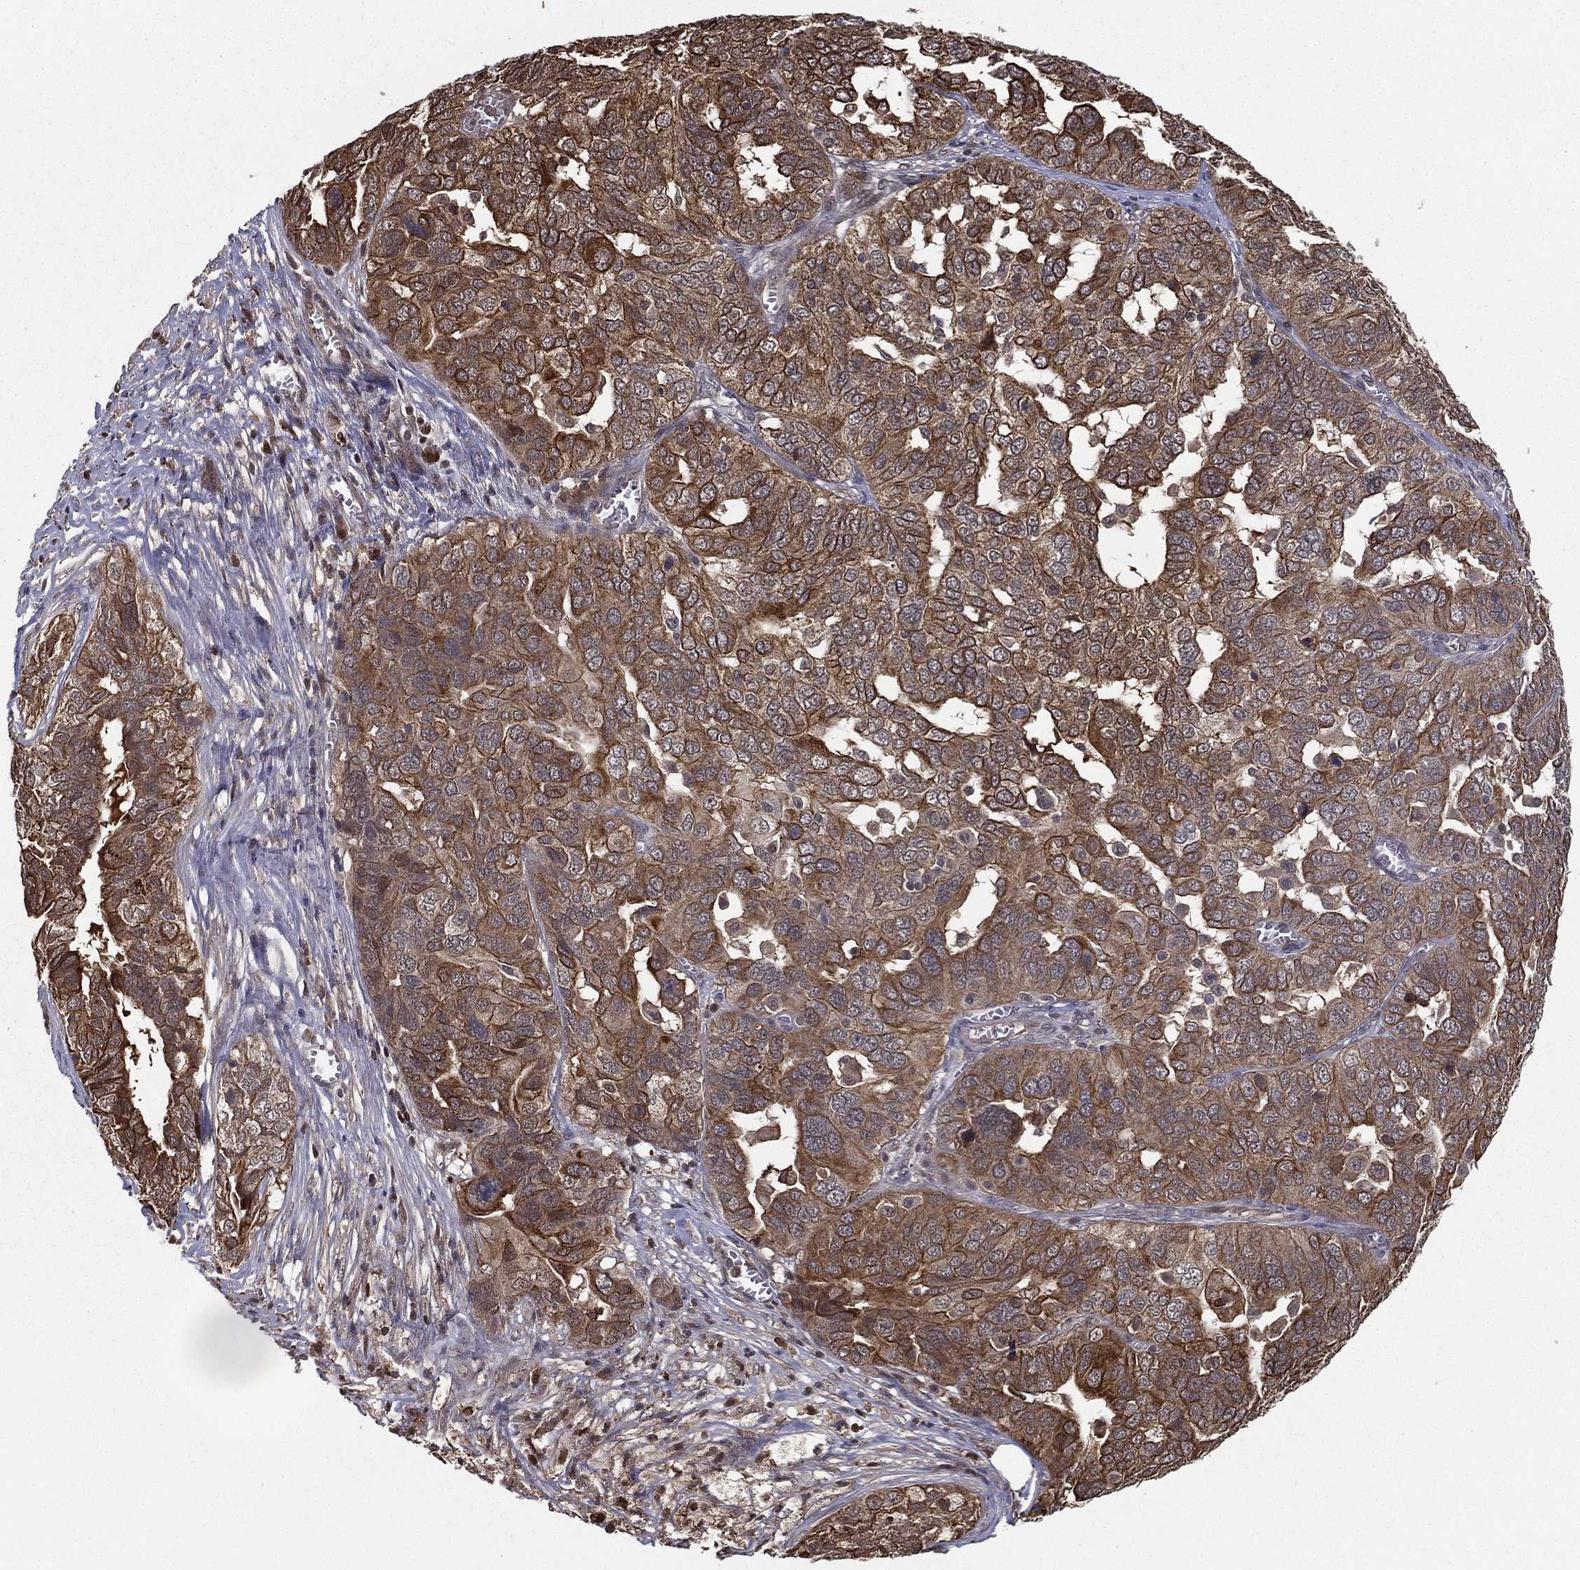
{"staining": {"intensity": "moderate", "quantity": ">75%", "location": "cytoplasmic/membranous"}, "tissue": "ovarian cancer", "cell_type": "Tumor cells", "image_type": "cancer", "snomed": [{"axis": "morphology", "description": "Carcinoma, endometroid"}, {"axis": "topography", "description": "Soft tissue"}, {"axis": "topography", "description": "Ovary"}], "caption": "A brown stain labels moderate cytoplasmic/membranous positivity of a protein in human endometroid carcinoma (ovarian) tumor cells. (Brightfield microscopy of DAB IHC at high magnification).", "gene": "SLC6A6", "patient": {"sex": "female", "age": 52}}